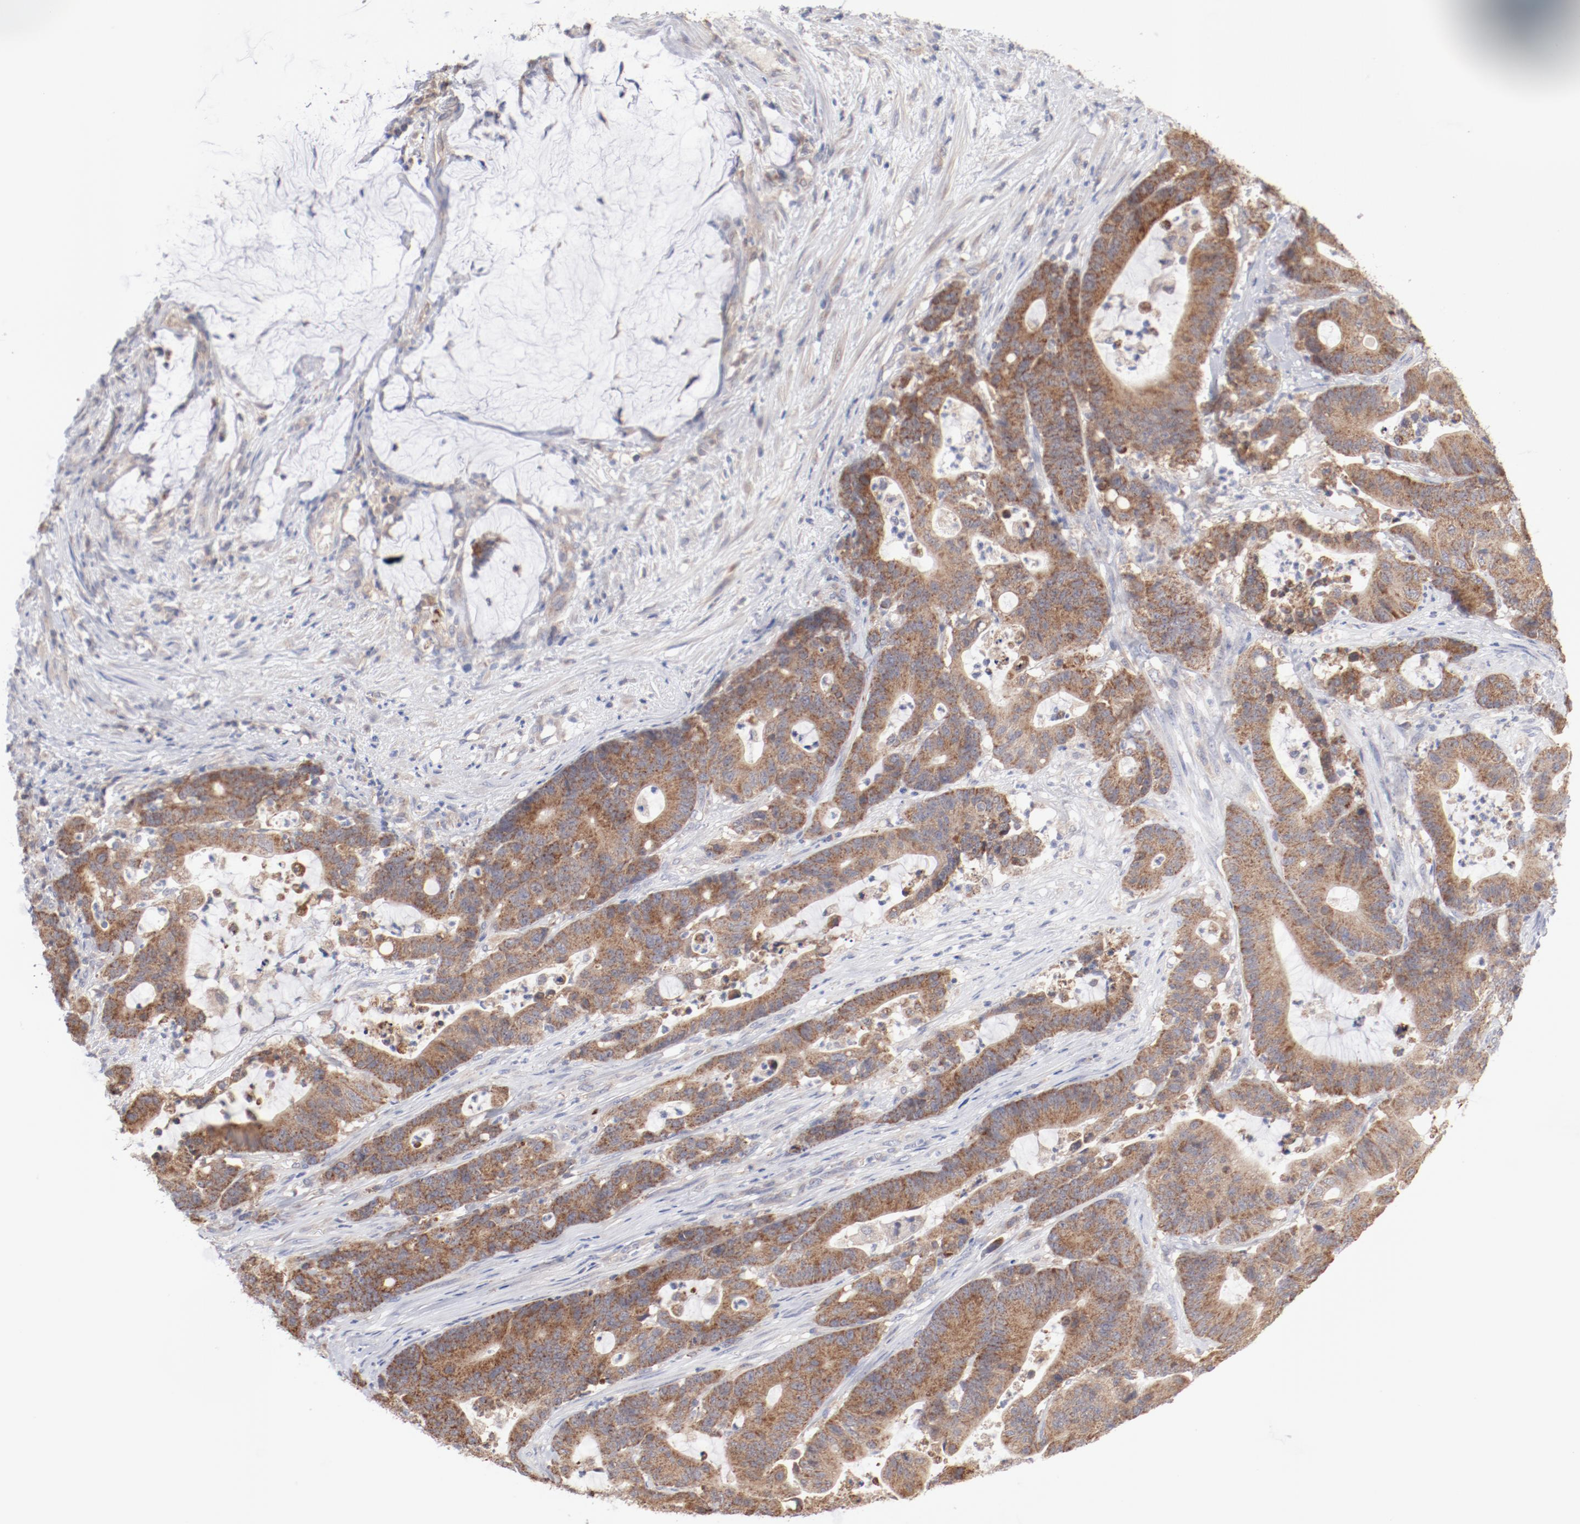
{"staining": {"intensity": "moderate", "quantity": ">75%", "location": "cytoplasmic/membranous"}, "tissue": "colorectal cancer", "cell_type": "Tumor cells", "image_type": "cancer", "snomed": [{"axis": "morphology", "description": "Adenocarcinoma, NOS"}, {"axis": "topography", "description": "Colon"}], "caption": "Approximately >75% of tumor cells in colorectal cancer demonstrate moderate cytoplasmic/membranous protein expression as visualized by brown immunohistochemical staining.", "gene": "PPFIBP2", "patient": {"sex": "female", "age": 84}}